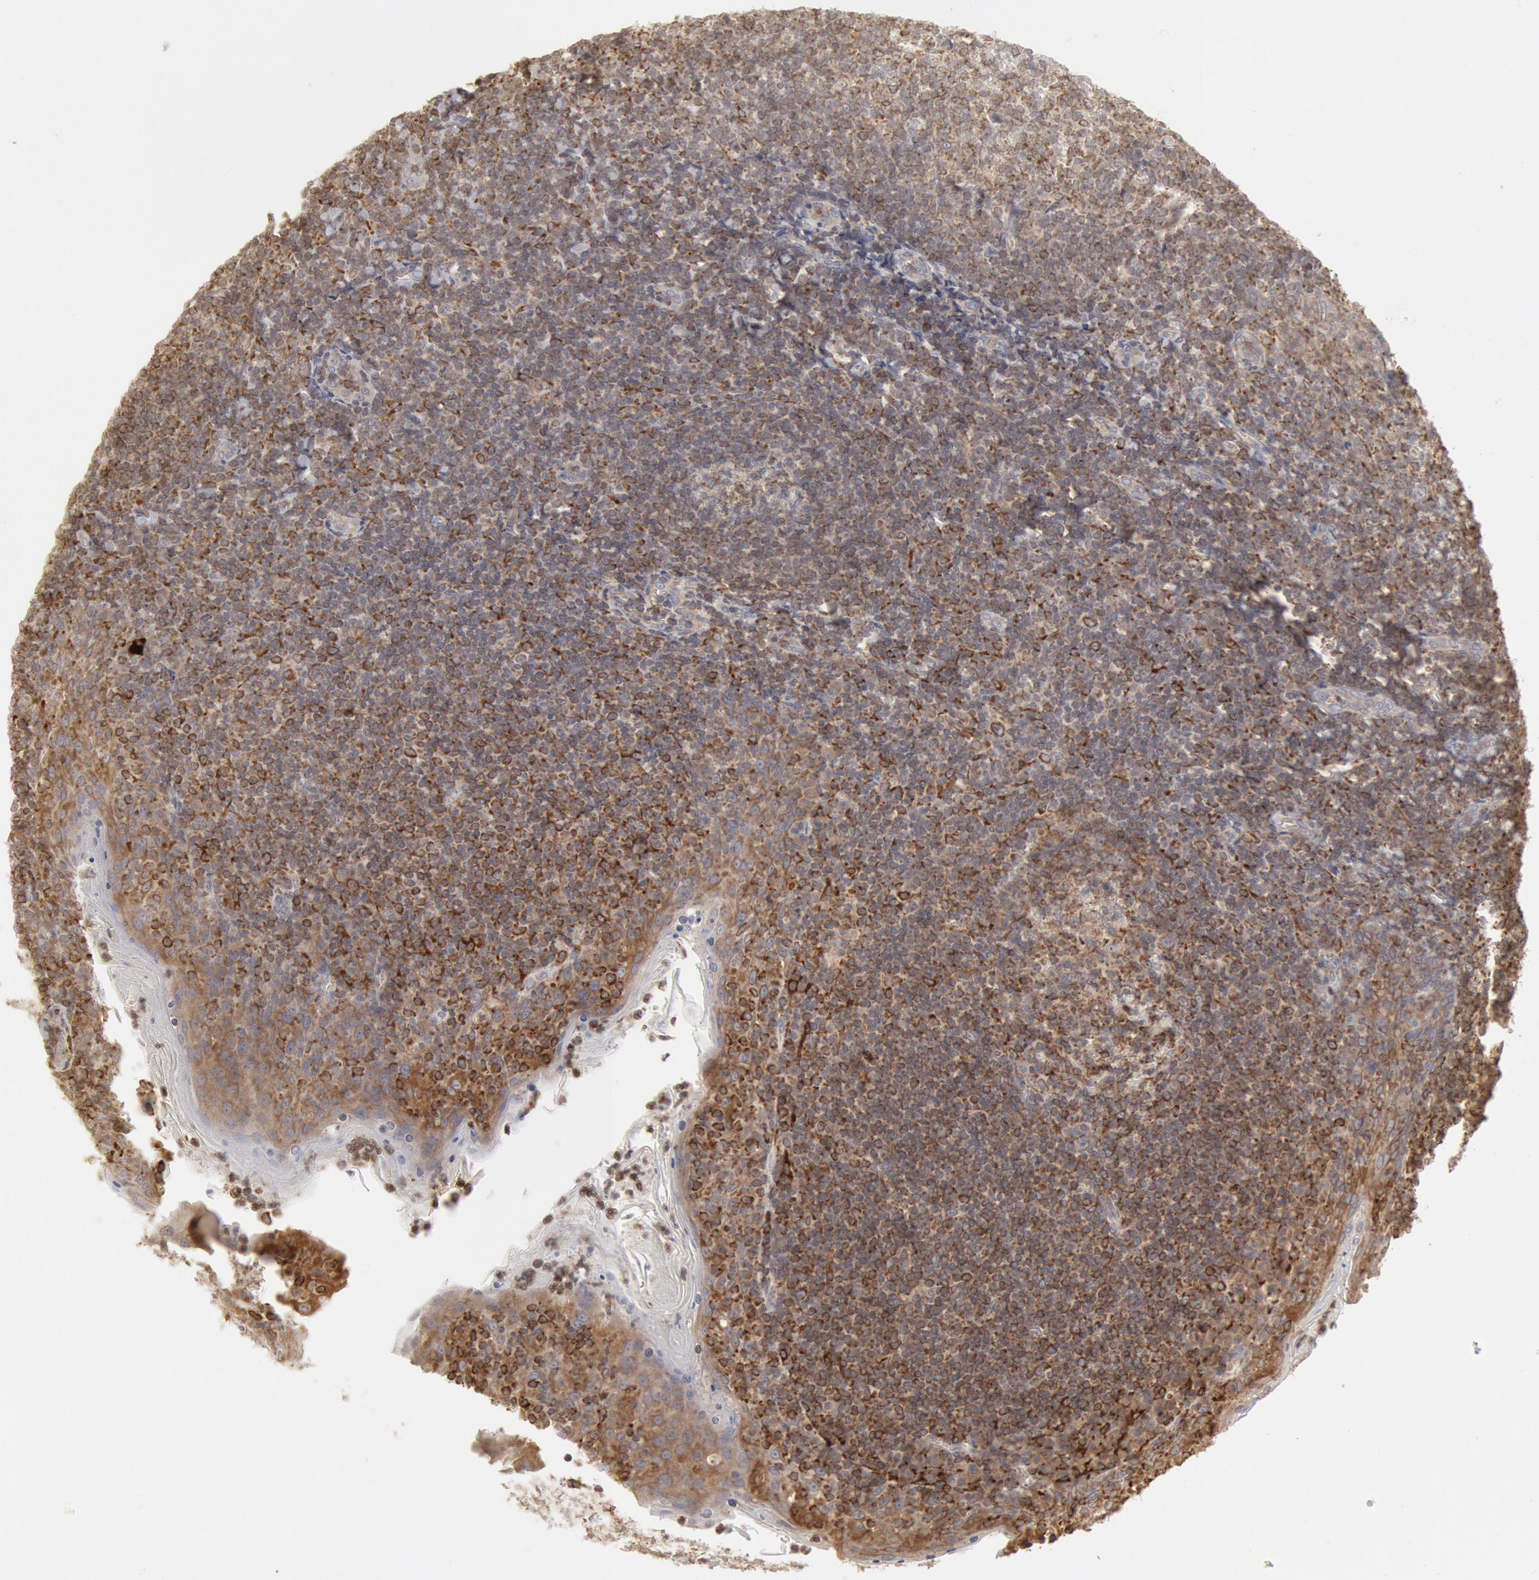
{"staining": {"intensity": "strong", "quantity": ">75%", "location": "cytoplasmic/membranous"}, "tissue": "tonsil", "cell_type": "Germinal center cells", "image_type": "normal", "snomed": [{"axis": "morphology", "description": "Normal tissue, NOS"}, {"axis": "topography", "description": "Tonsil"}], "caption": "Immunohistochemistry (IHC) of benign human tonsil reveals high levels of strong cytoplasmic/membranous positivity in approximately >75% of germinal center cells. (DAB IHC, brown staining for protein, blue staining for nuclei).", "gene": "OSBPL8", "patient": {"sex": "male", "age": 31}}